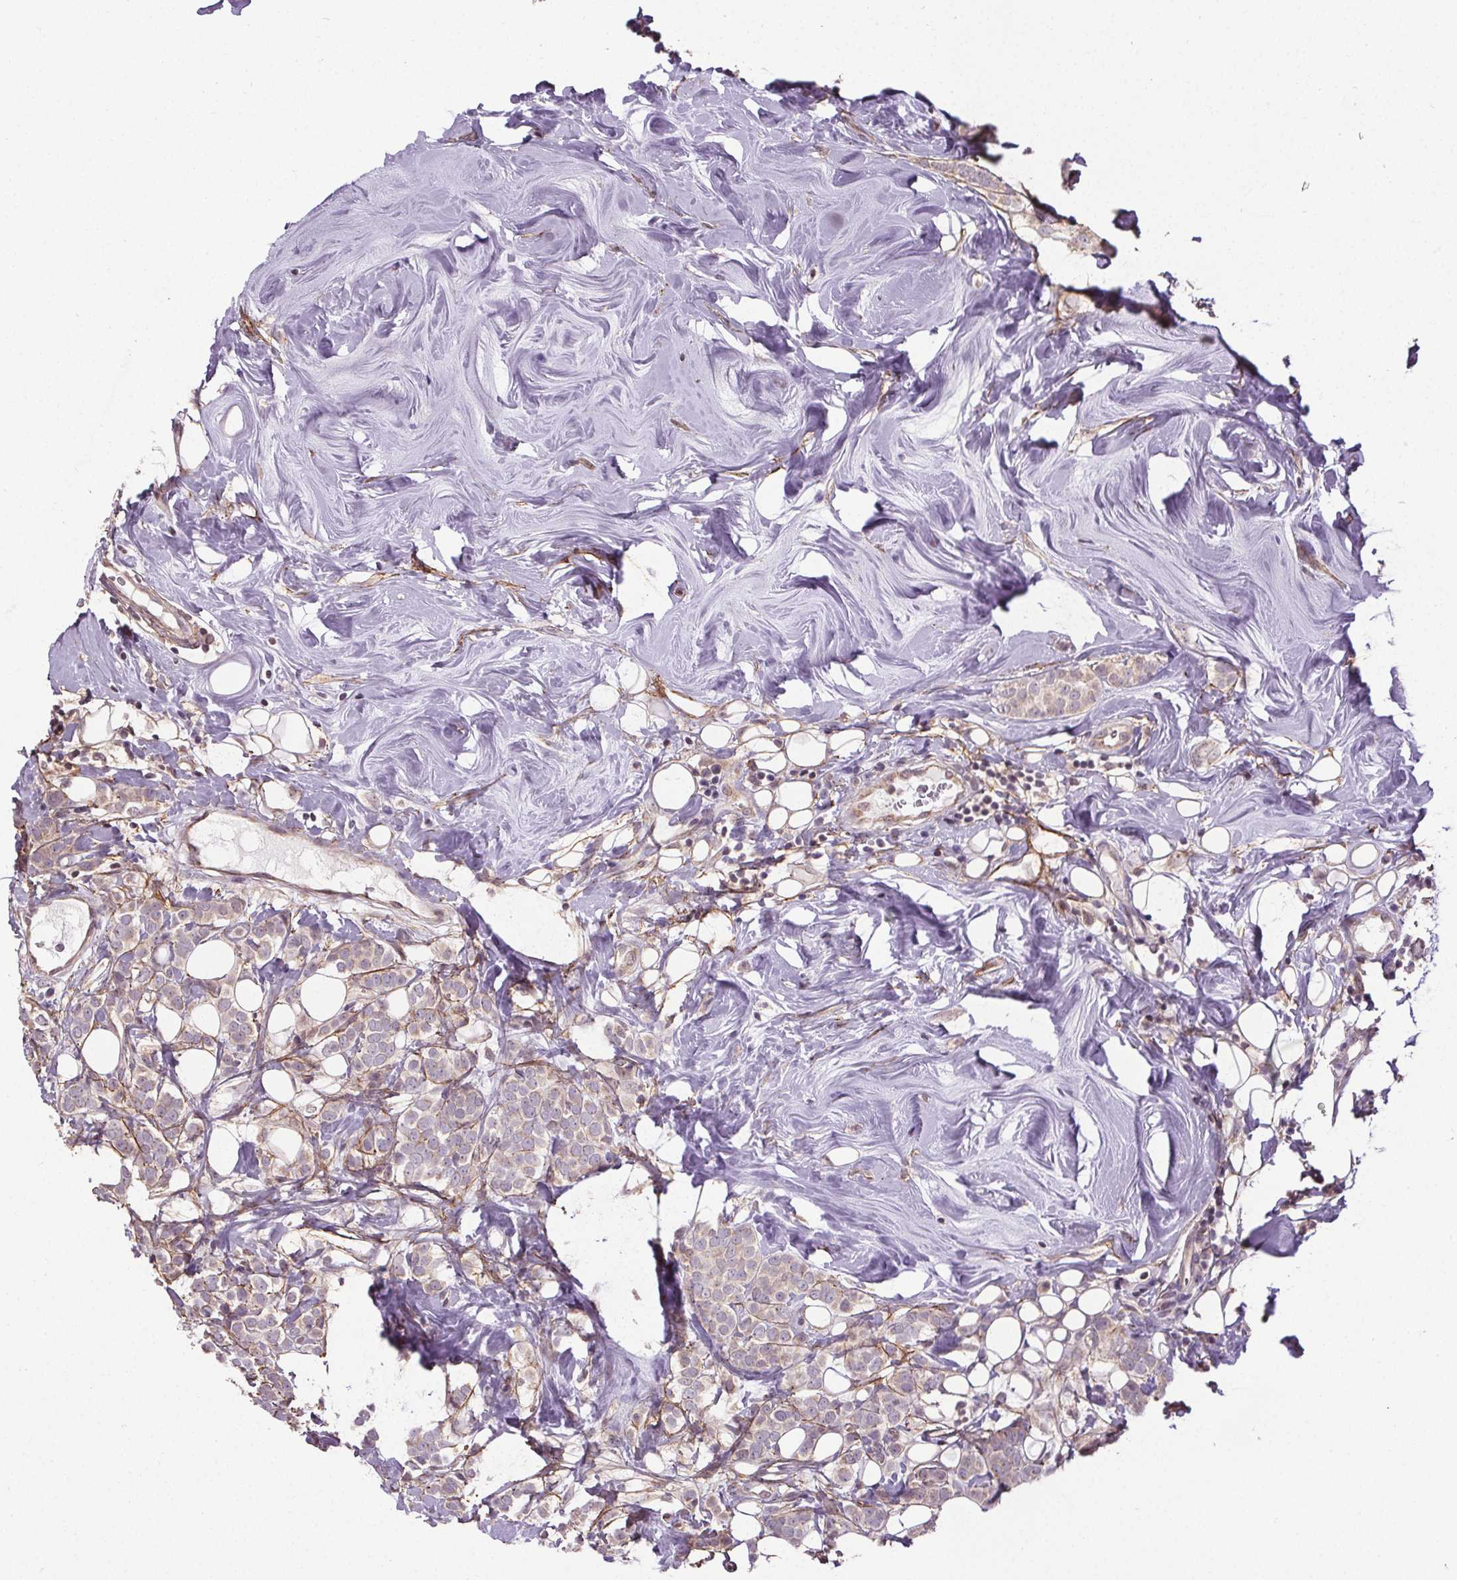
{"staining": {"intensity": "negative", "quantity": "none", "location": "none"}, "tissue": "breast cancer", "cell_type": "Tumor cells", "image_type": "cancer", "snomed": [{"axis": "morphology", "description": "Lobular carcinoma"}, {"axis": "topography", "description": "Breast"}], "caption": "A micrograph of human breast lobular carcinoma is negative for staining in tumor cells.", "gene": "KIAA0232", "patient": {"sex": "female", "age": 49}}